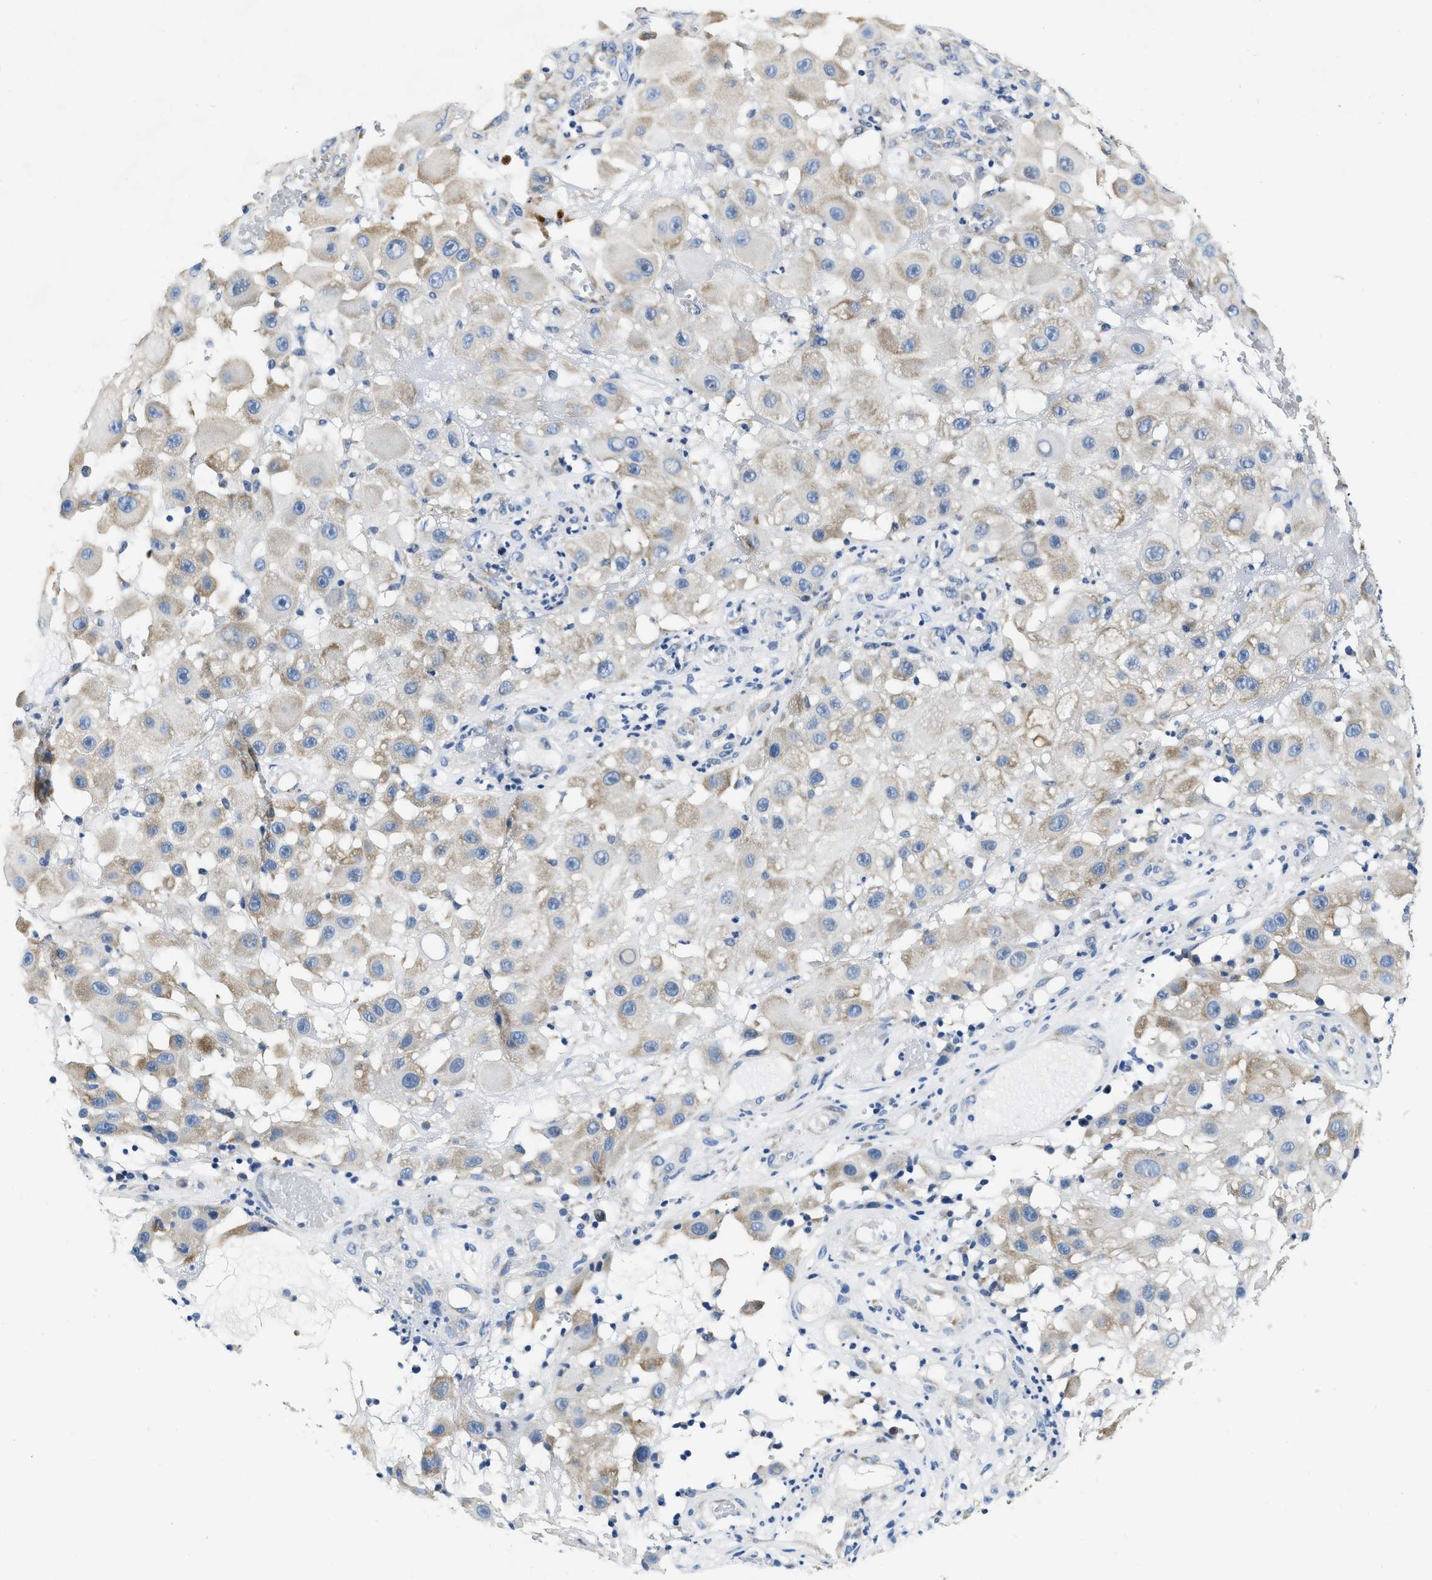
{"staining": {"intensity": "weak", "quantity": ">75%", "location": "cytoplasmic/membranous"}, "tissue": "melanoma", "cell_type": "Tumor cells", "image_type": "cancer", "snomed": [{"axis": "morphology", "description": "Malignant melanoma, NOS"}, {"axis": "topography", "description": "Skin"}], "caption": "This is a histology image of IHC staining of melanoma, which shows weak expression in the cytoplasmic/membranous of tumor cells.", "gene": "EIF2AK2", "patient": {"sex": "female", "age": 81}}